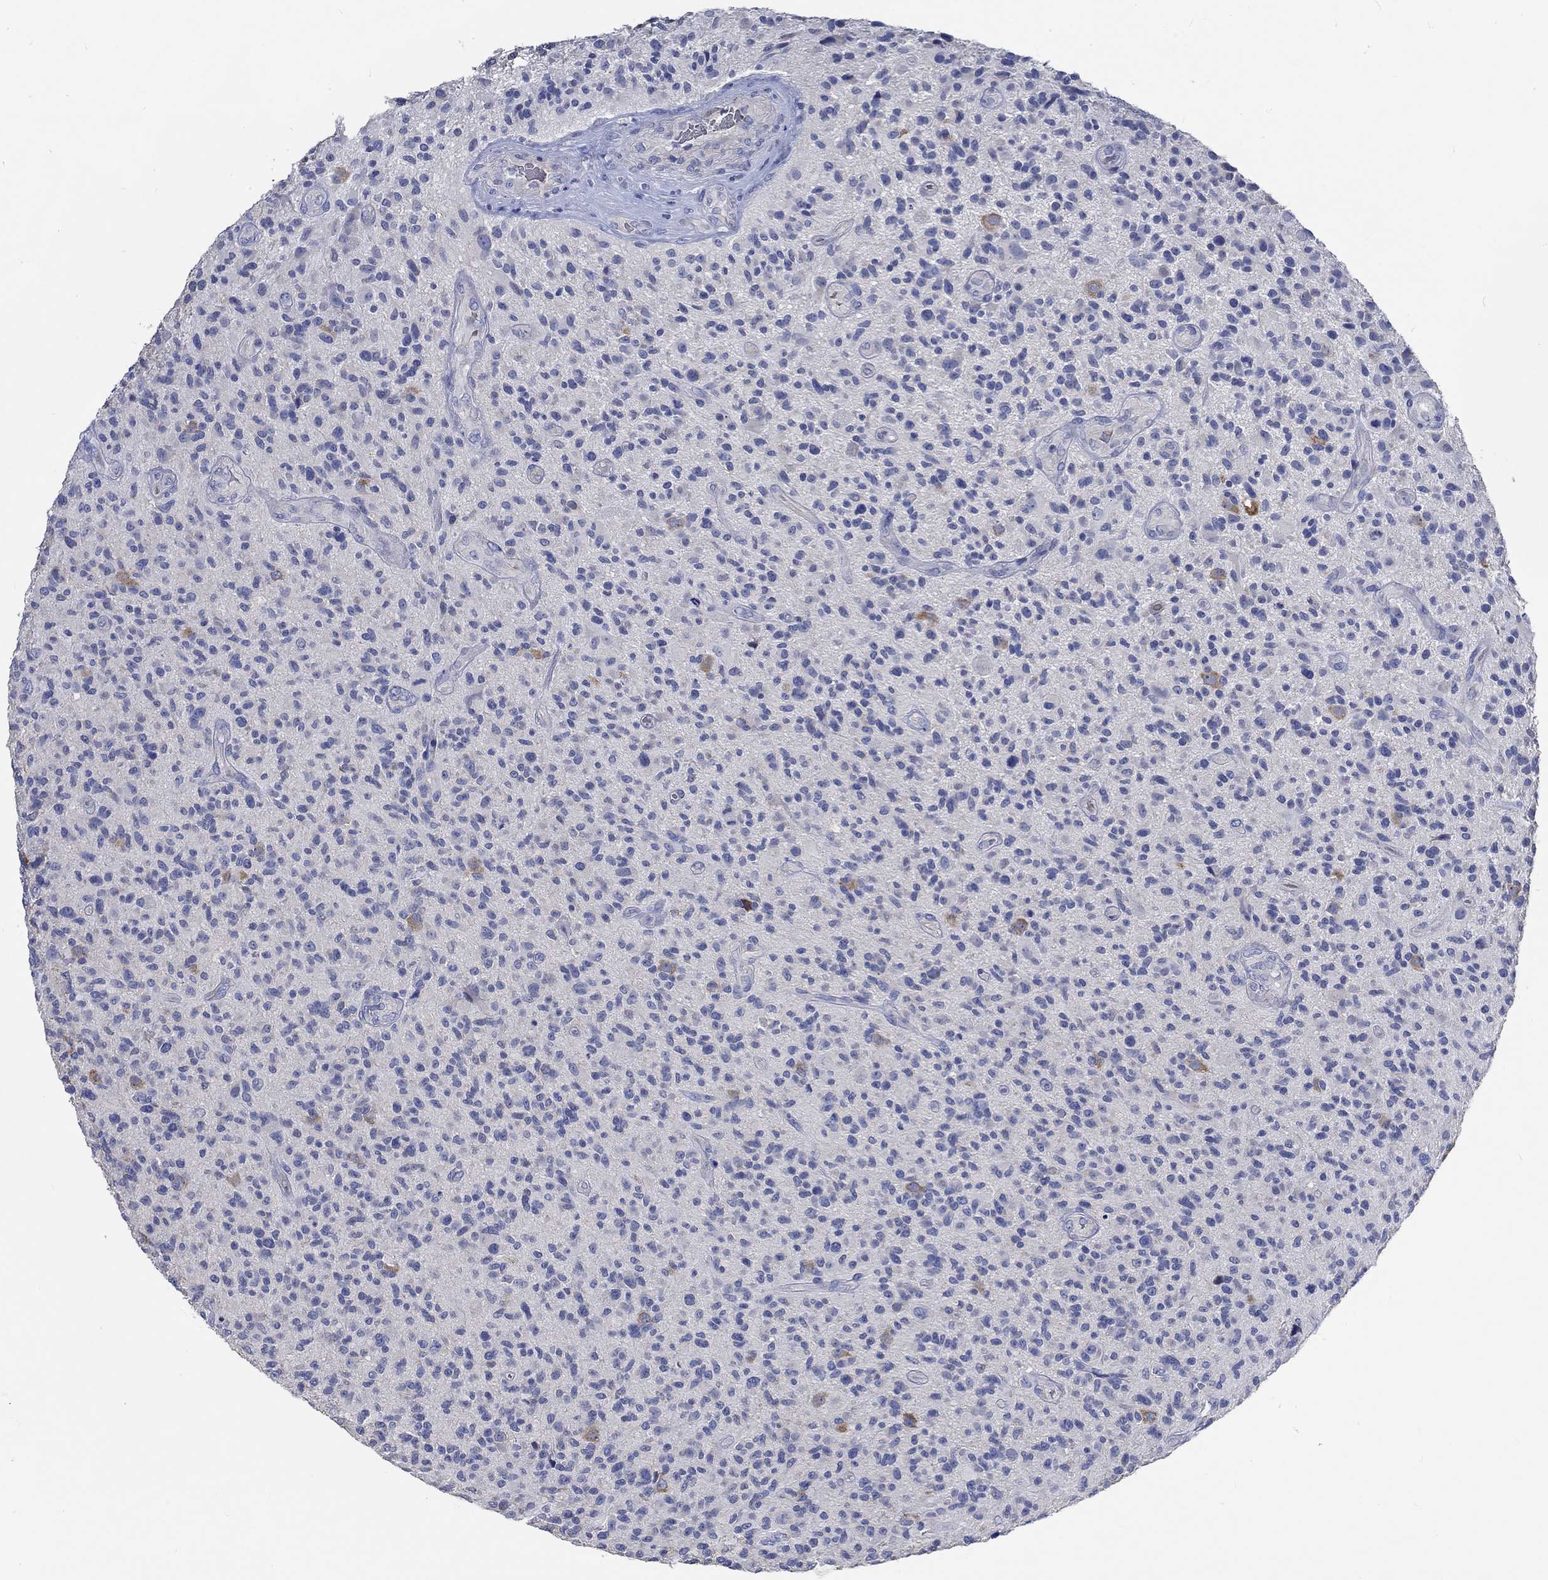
{"staining": {"intensity": "negative", "quantity": "none", "location": "none"}, "tissue": "glioma", "cell_type": "Tumor cells", "image_type": "cancer", "snomed": [{"axis": "morphology", "description": "Glioma, malignant, High grade"}, {"axis": "topography", "description": "Brain"}], "caption": "This is a photomicrograph of IHC staining of glioma, which shows no positivity in tumor cells.", "gene": "KCNA1", "patient": {"sex": "male", "age": 47}}